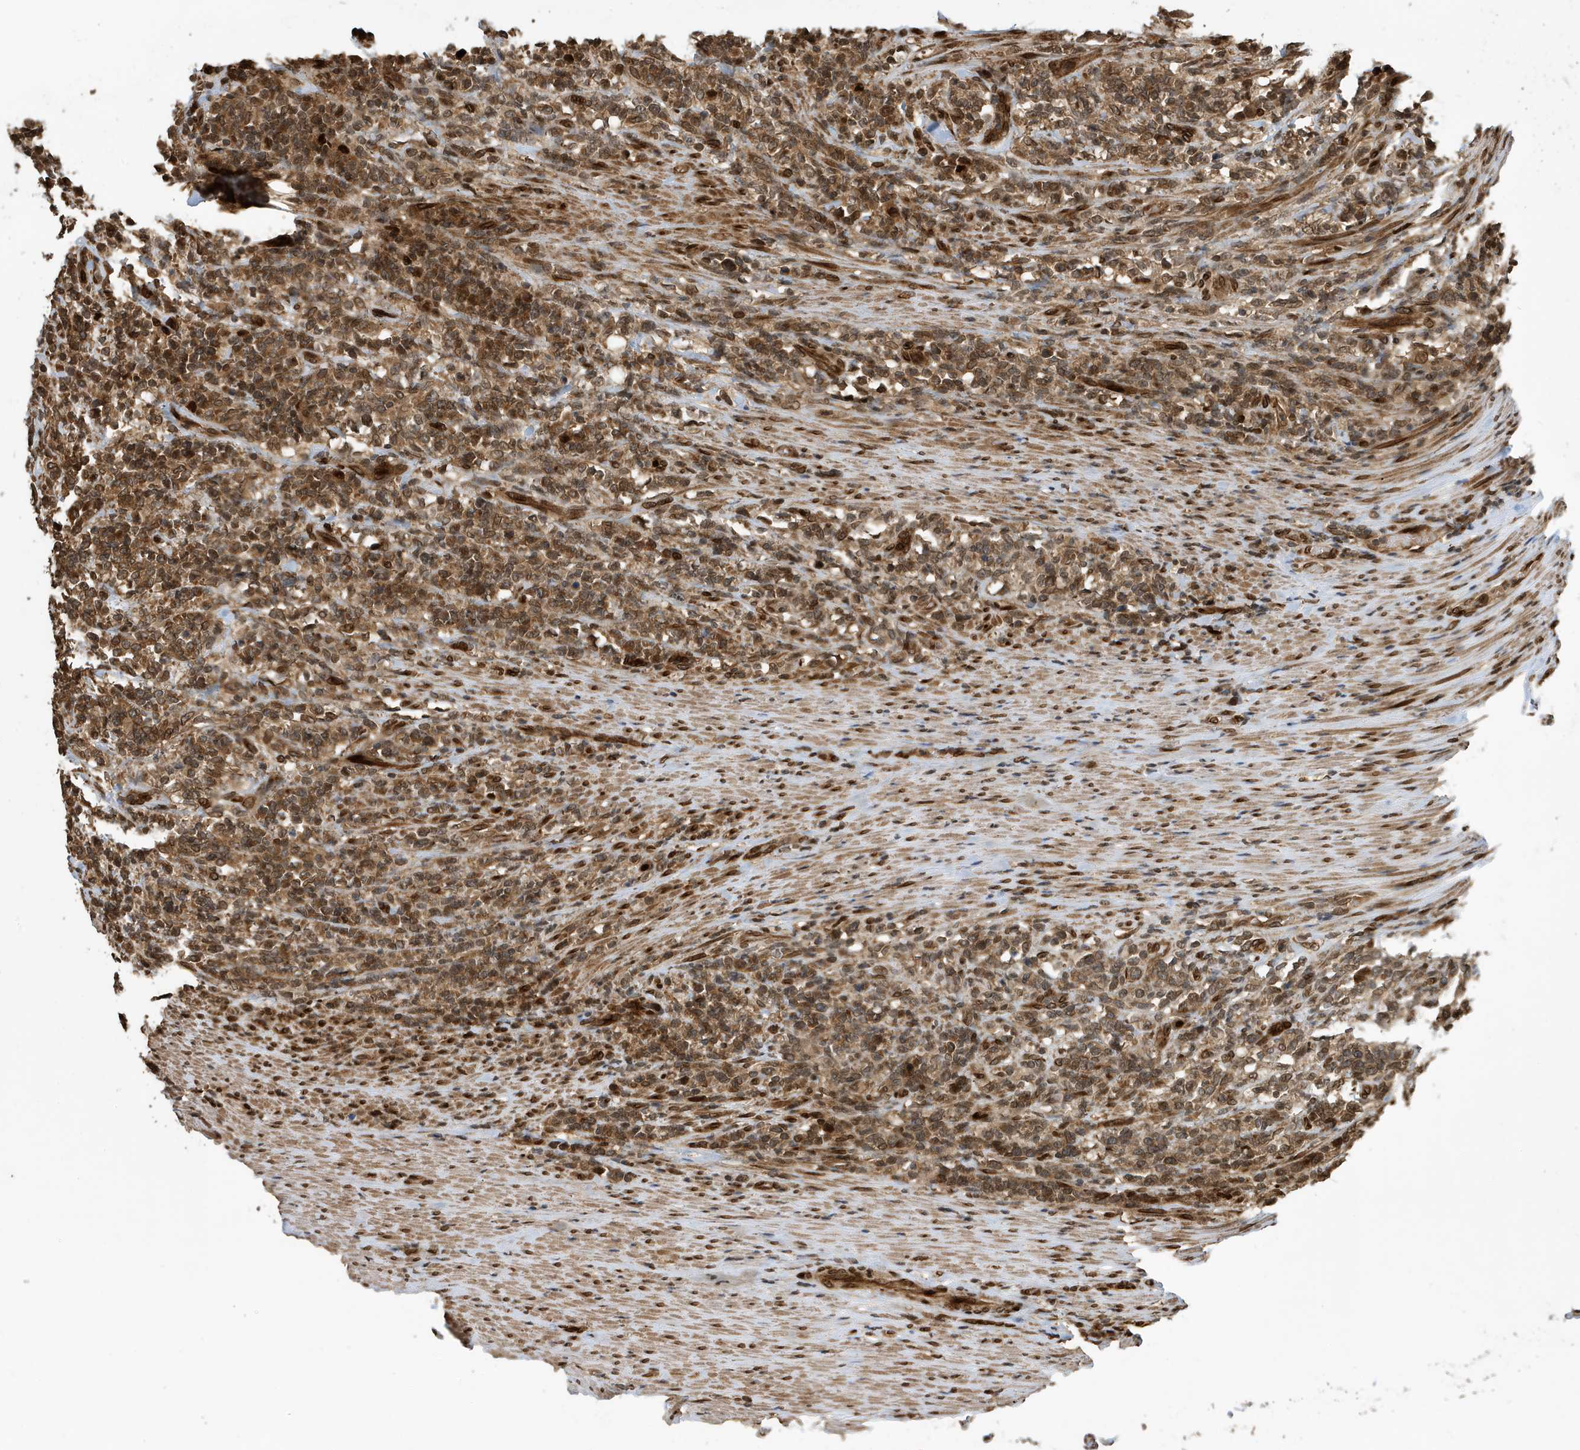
{"staining": {"intensity": "moderate", "quantity": ">75%", "location": "cytoplasmic/membranous,nuclear"}, "tissue": "lymphoma", "cell_type": "Tumor cells", "image_type": "cancer", "snomed": [{"axis": "morphology", "description": "Malignant lymphoma, non-Hodgkin's type, High grade"}, {"axis": "topography", "description": "Soft tissue"}], "caption": "This micrograph exhibits immunohistochemistry staining of lymphoma, with medium moderate cytoplasmic/membranous and nuclear staining in about >75% of tumor cells.", "gene": "DUSP18", "patient": {"sex": "male", "age": 18}}